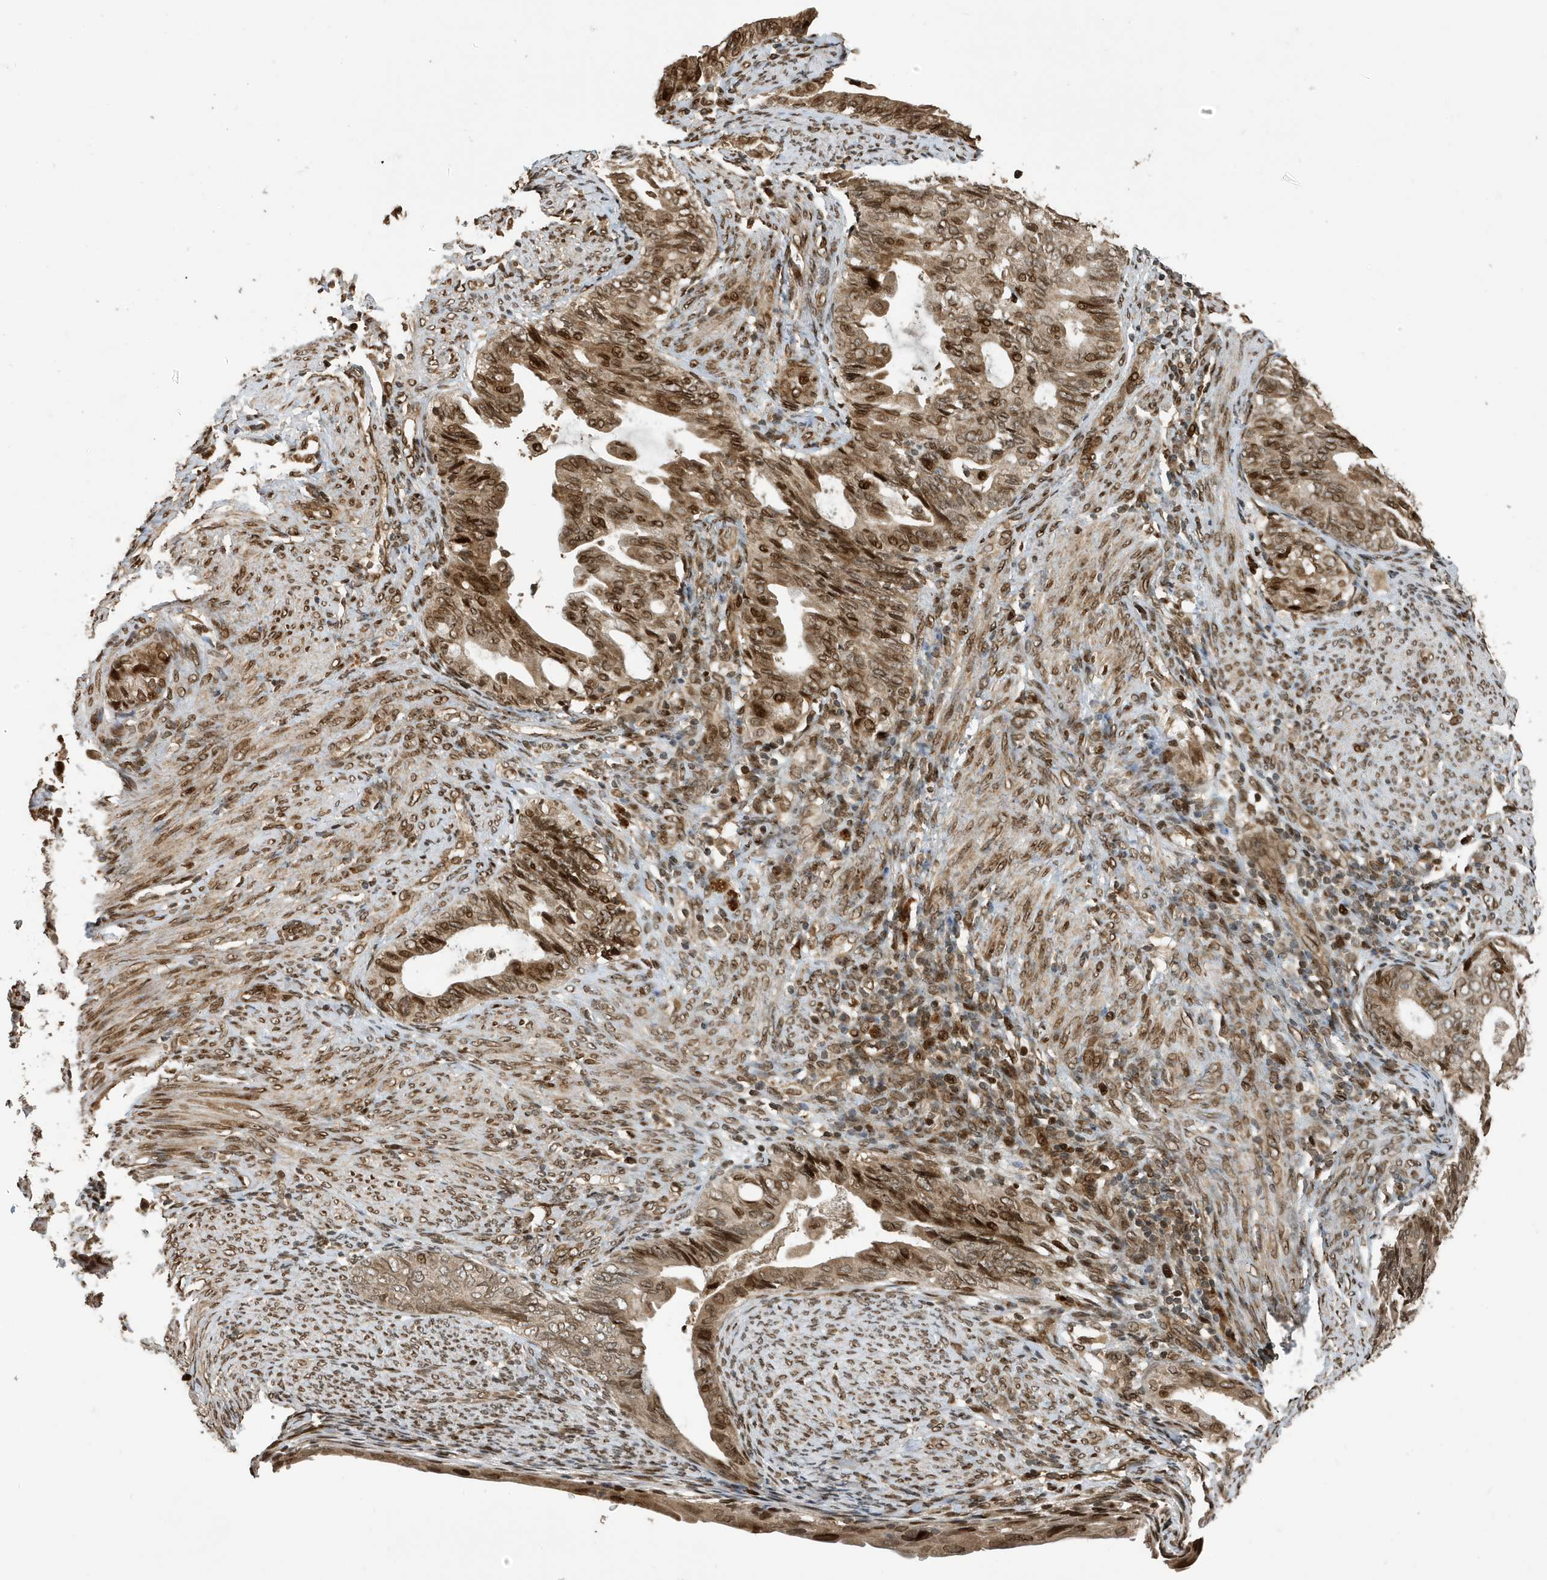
{"staining": {"intensity": "moderate", "quantity": ">75%", "location": "cytoplasmic/membranous,nuclear"}, "tissue": "endometrial cancer", "cell_type": "Tumor cells", "image_type": "cancer", "snomed": [{"axis": "morphology", "description": "Adenocarcinoma, NOS"}, {"axis": "topography", "description": "Endometrium"}], "caption": "Endometrial adenocarcinoma stained with a protein marker demonstrates moderate staining in tumor cells.", "gene": "DUSP18", "patient": {"sex": "female", "age": 86}}